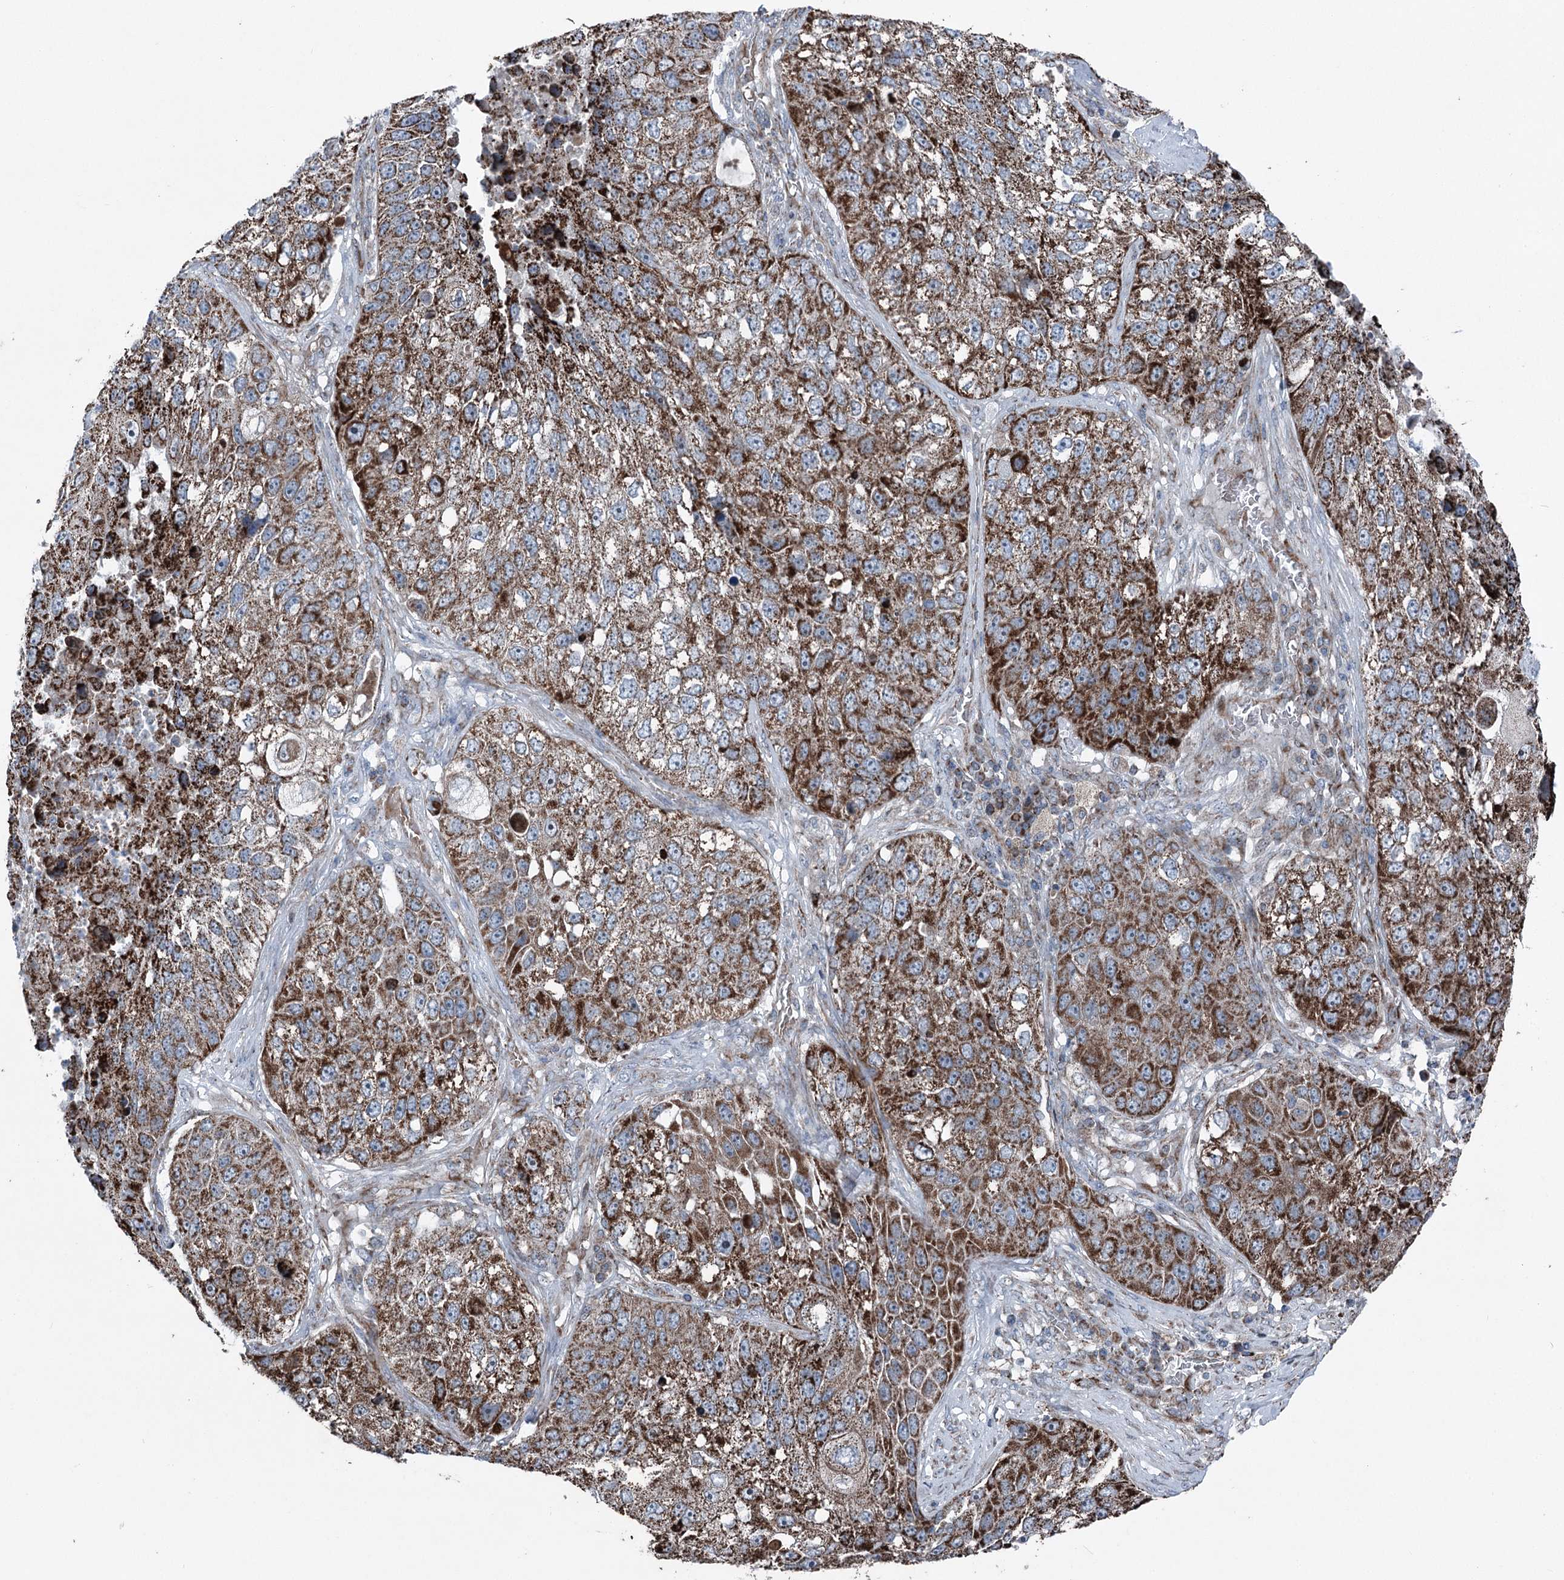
{"staining": {"intensity": "strong", "quantity": ">75%", "location": "cytoplasmic/membranous"}, "tissue": "lung cancer", "cell_type": "Tumor cells", "image_type": "cancer", "snomed": [{"axis": "morphology", "description": "Squamous cell carcinoma, NOS"}, {"axis": "topography", "description": "Lung"}], "caption": "Brown immunohistochemical staining in lung cancer reveals strong cytoplasmic/membranous staining in about >75% of tumor cells. Immunohistochemistry stains the protein in brown and the nuclei are stained blue.", "gene": "UCN3", "patient": {"sex": "male", "age": 61}}